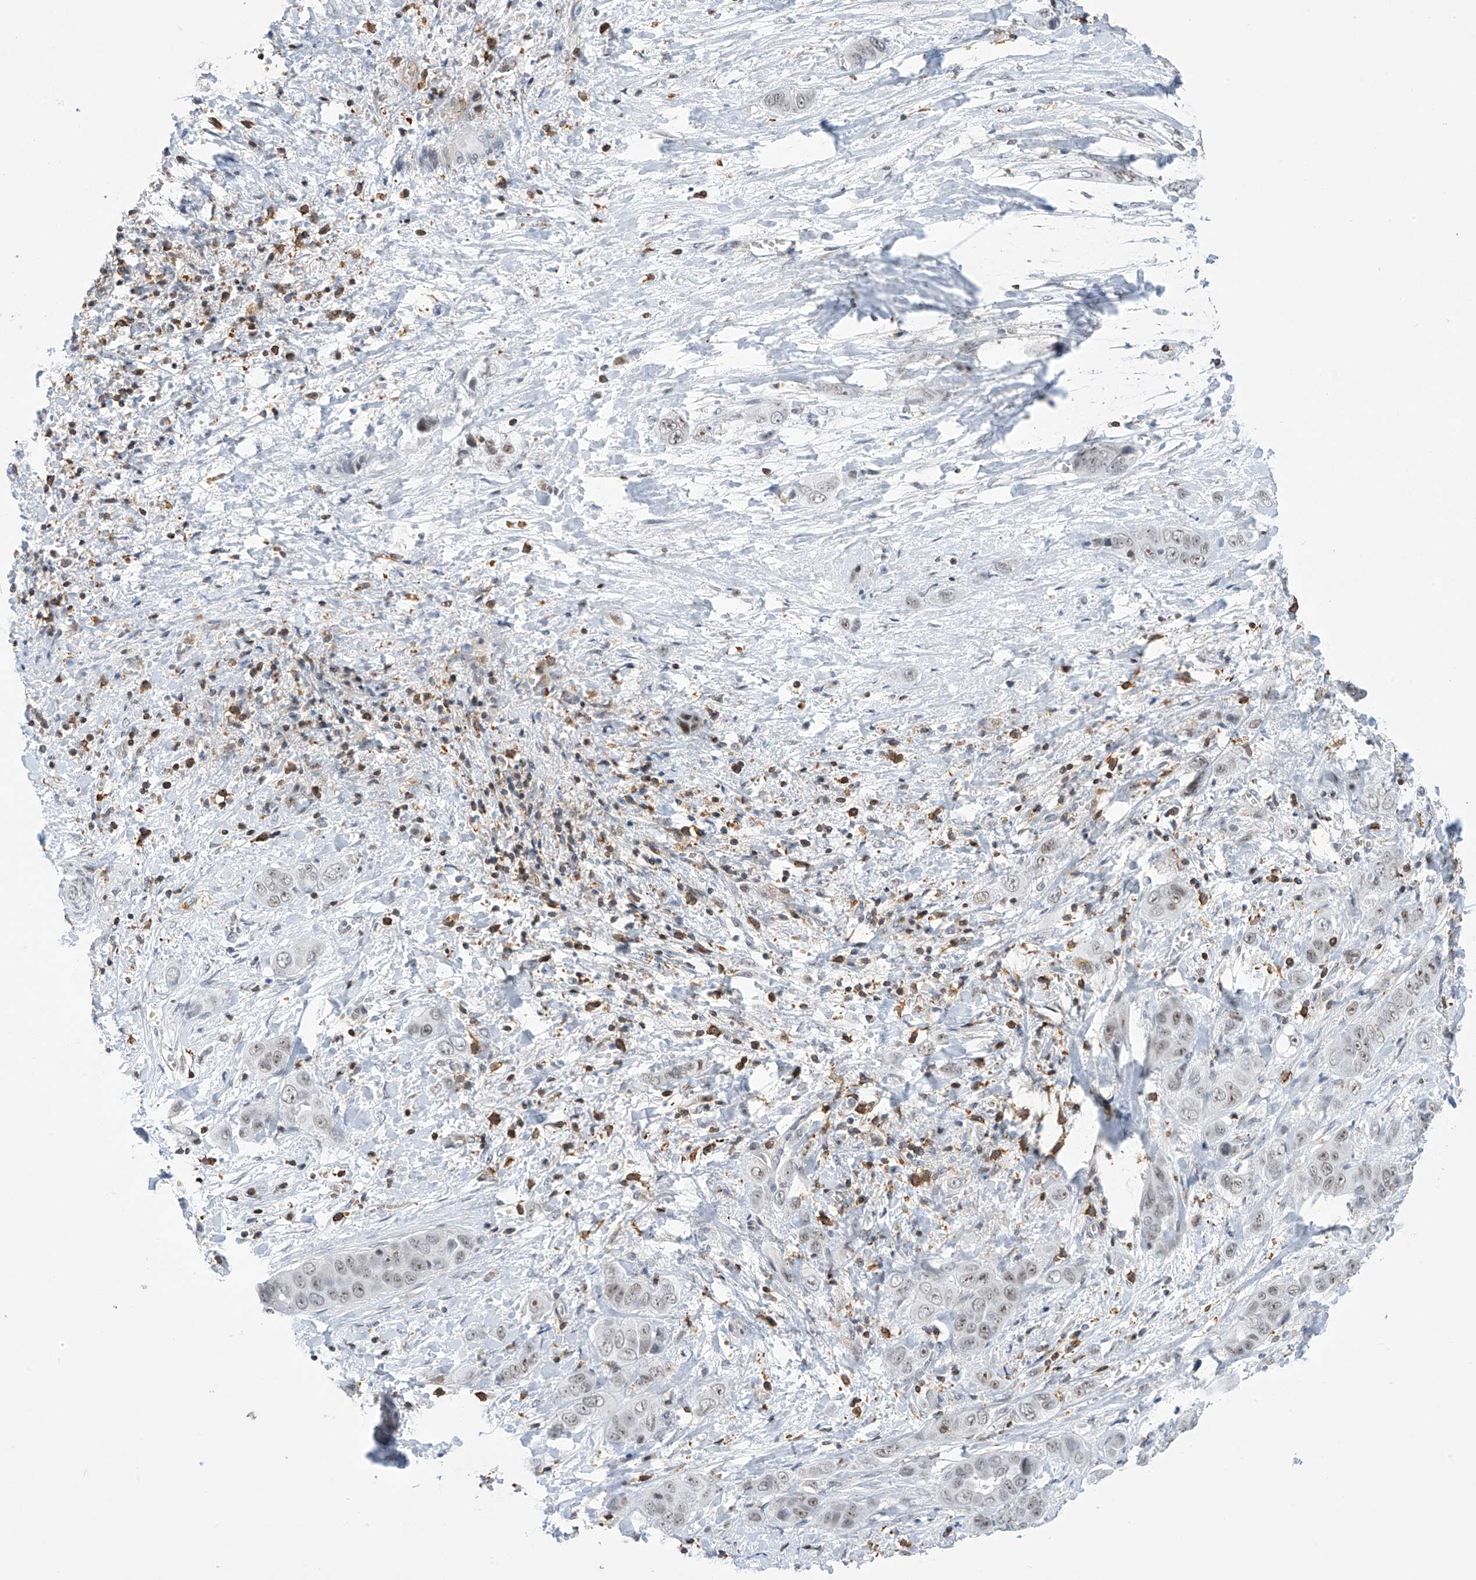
{"staining": {"intensity": "weak", "quantity": "<25%", "location": "nuclear"}, "tissue": "liver cancer", "cell_type": "Tumor cells", "image_type": "cancer", "snomed": [{"axis": "morphology", "description": "Cholangiocarcinoma"}, {"axis": "topography", "description": "Liver"}], "caption": "The immunohistochemistry (IHC) histopathology image has no significant positivity in tumor cells of cholangiocarcinoma (liver) tissue.", "gene": "MSL3", "patient": {"sex": "female", "age": 52}}